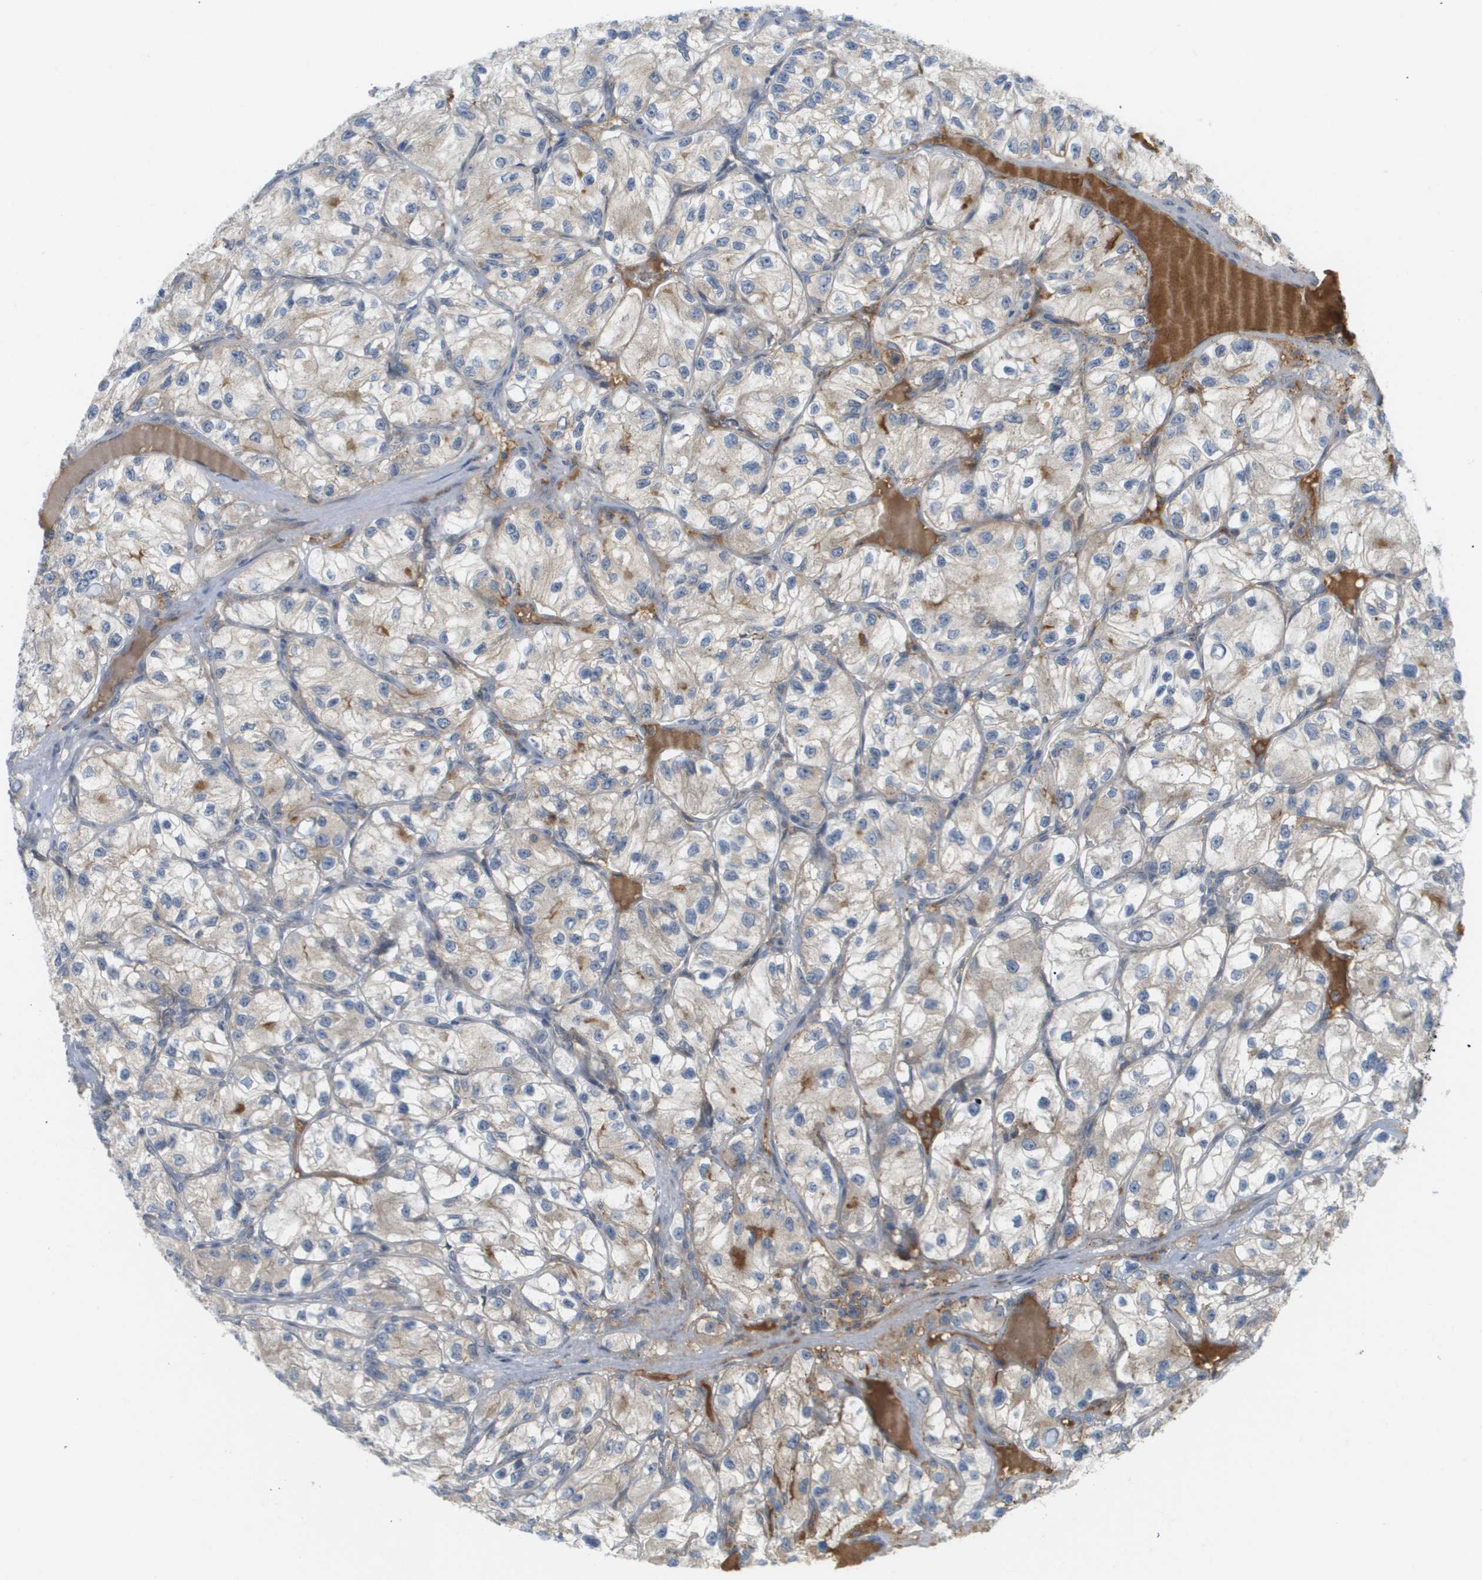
{"staining": {"intensity": "weak", "quantity": "25%-75%", "location": "cytoplasmic/membranous"}, "tissue": "renal cancer", "cell_type": "Tumor cells", "image_type": "cancer", "snomed": [{"axis": "morphology", "description": "Adenocarcinoma, NOS"}, {"axis": "topography", "description": "Kidney"}], "caption": "Renal cancer (adenocarcinoma) was stained to show a protein in brown. There is low levels of weak cytoplasmic/membranous staining in about 25%-75% of tumor cells.", "gene": "PROC", "patient": {"sex": "female", "age": 57}}